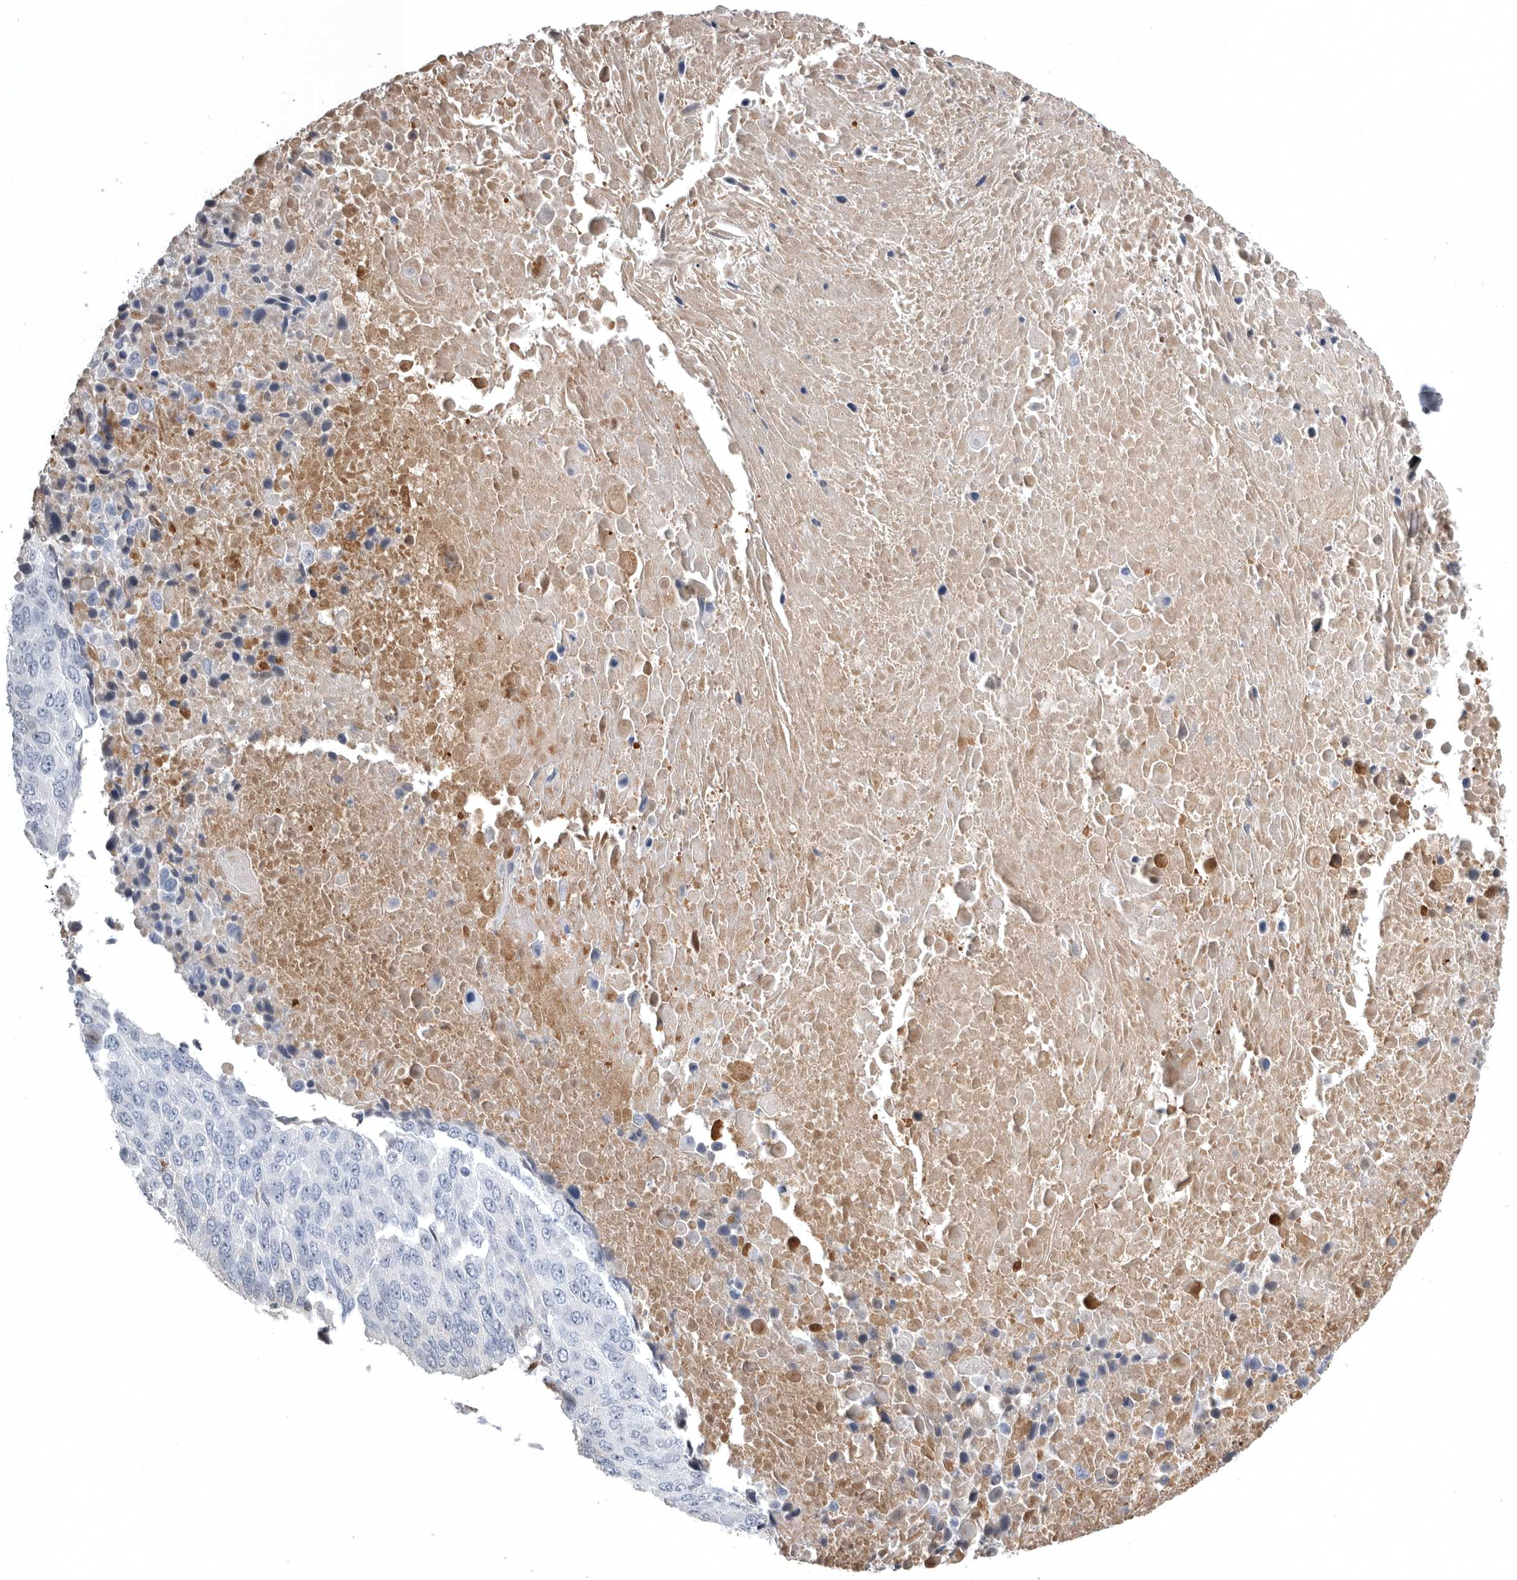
{"staining": {"intensity": "negative", "quantity": "none", "location": "none"}, "tissue": "lung cancer", "cell_type": "Tumor cells", "image_type": "cancer", "snomed": [{"axis": "morphology", "description": "Squamous cell carcinoma, NOS"}, {"axis": "topography", "description": "Lung"}], "caption": "This is an immunohistochemistry (IHC) image of lung cancer. There is no expression in tumor cells.", "gene": "TIMP1", "patient": {"sex": "male", "age": 66}}